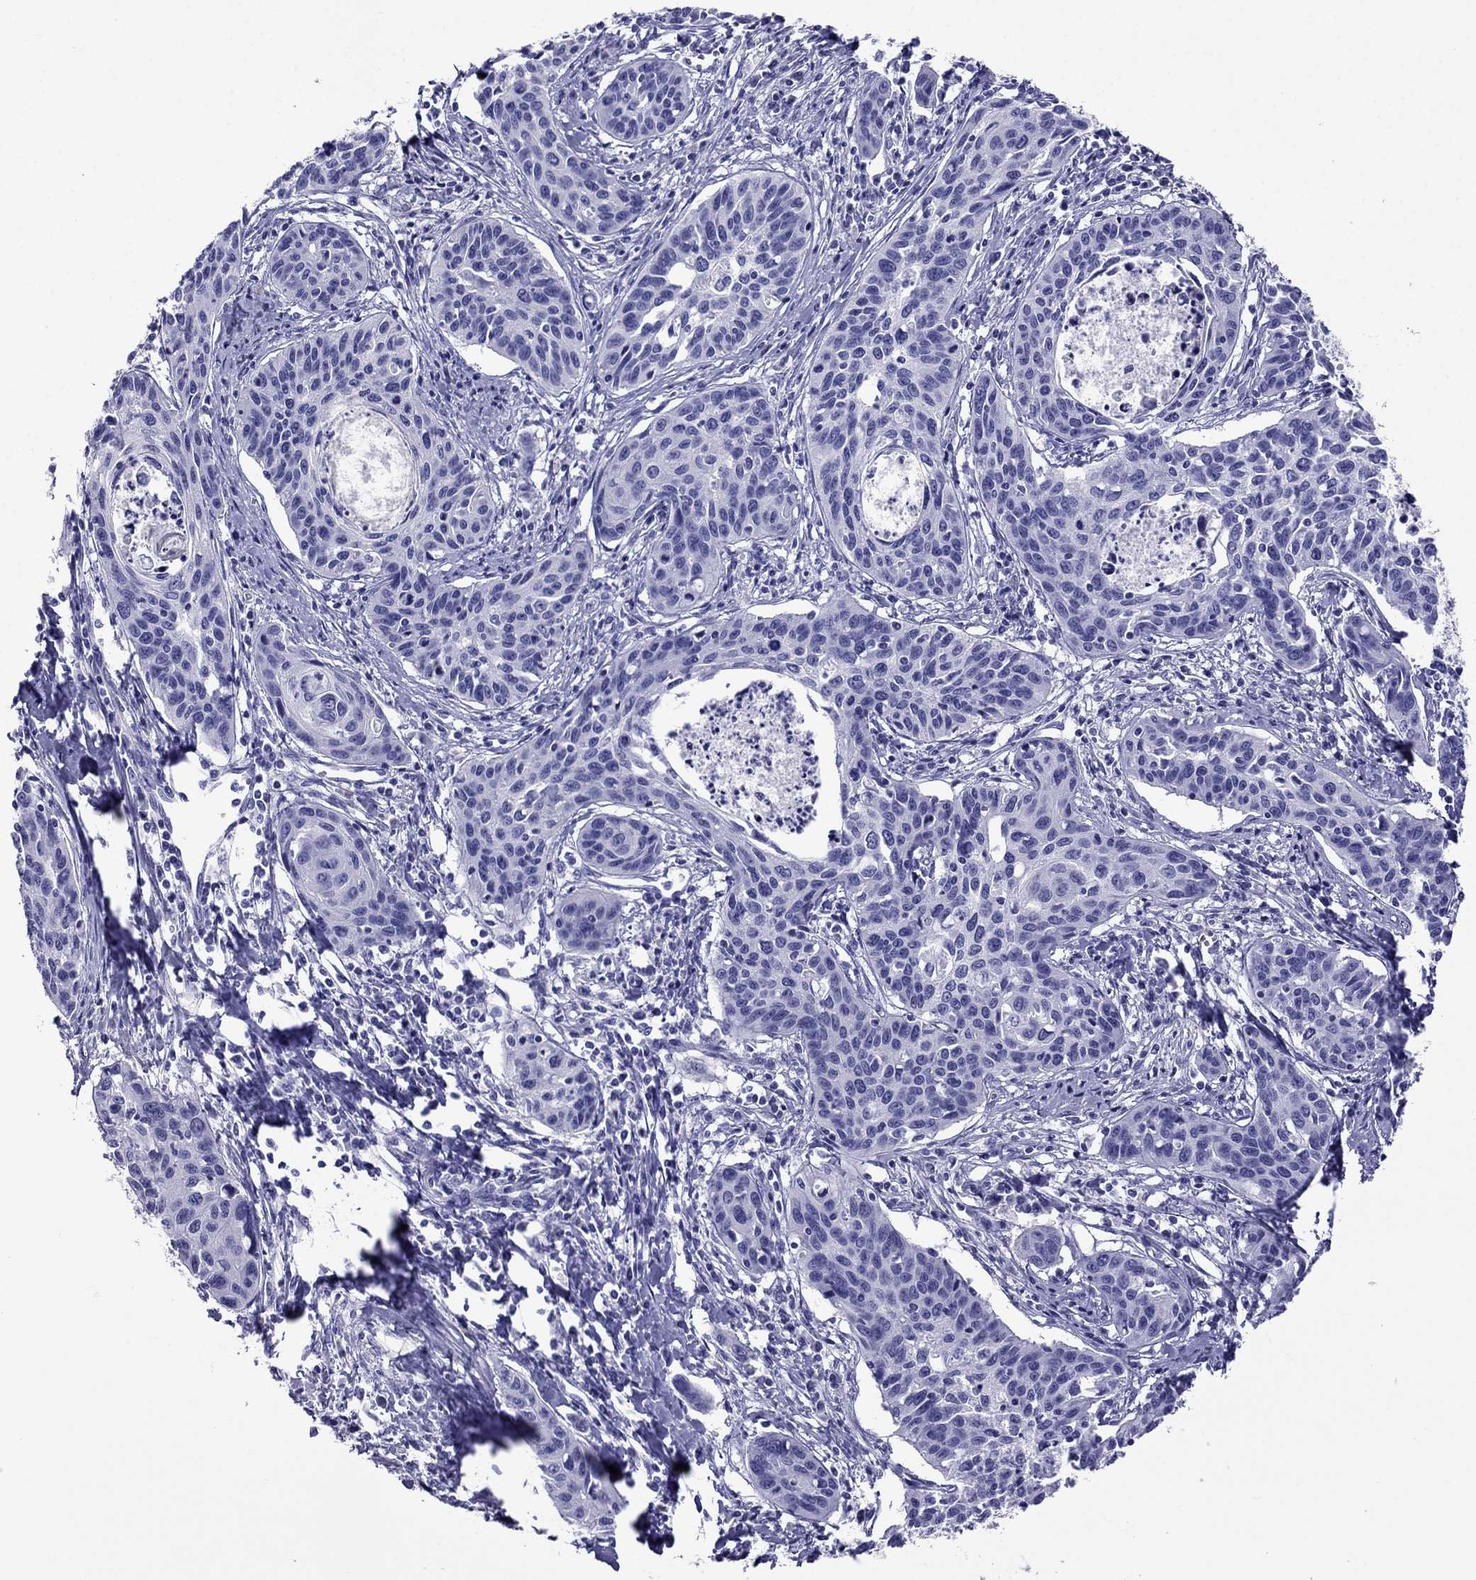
{"staining": {"intensity": "negative", "quantity": "none", "location": "none"}, "tissue": "cervical cancer", "cell_type": "Tumor cells", "image_type": "cancer", "snomed": [{"axis": "morphology", "description": "Squamous cell carcinoma, NOS"}, {"axis": "topography", "description": "Cervix"}], "caption": "A high-resolution photomicrograph shows IHC staining of cervical cancer, which reveals no significant expression in tumor cells.", "gene": "ARR3", "patient": {"sex": "female", "age": 31}}